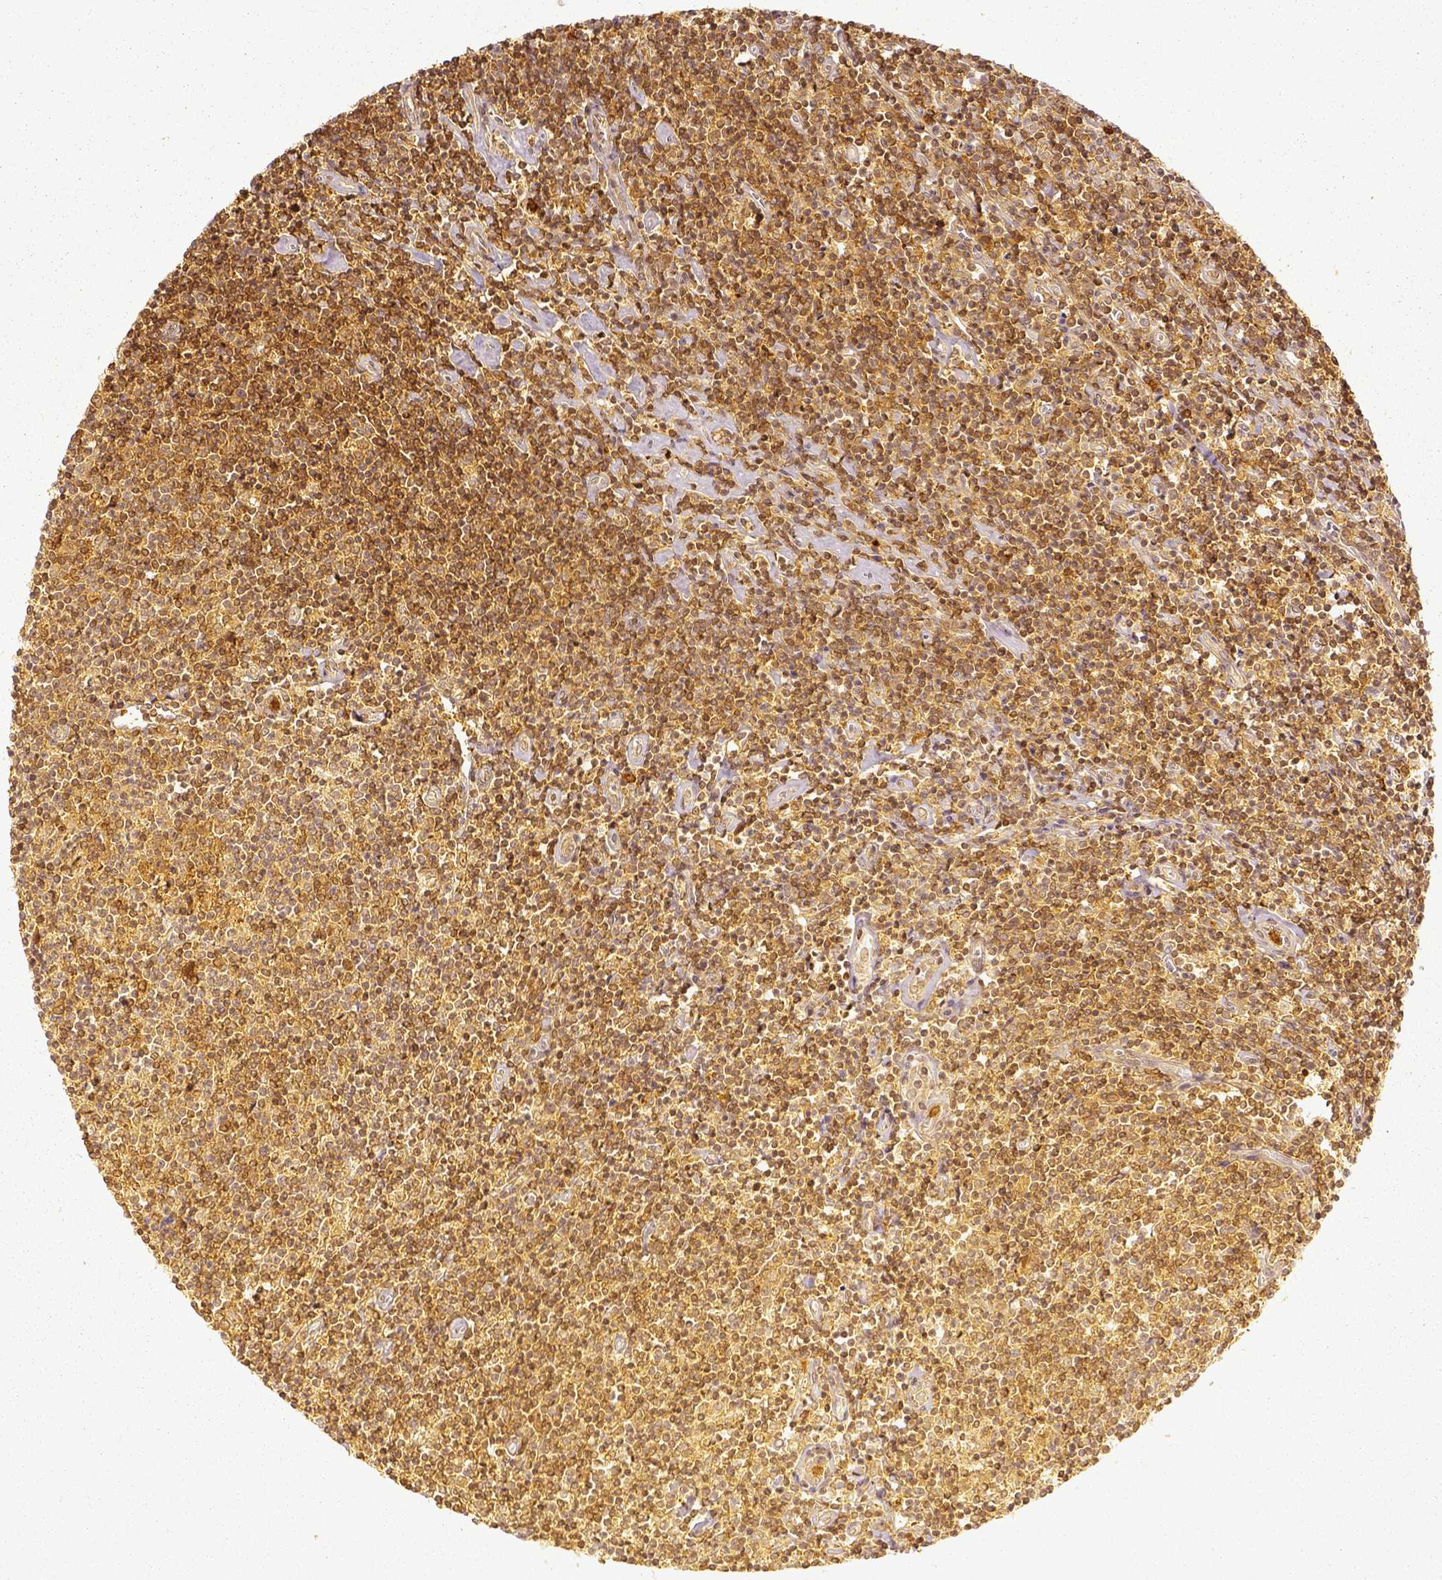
{"staining": {"intensity": "moderate", "quantity": ">75%", "location": "cytoplasmic/membranous"}, "tissue": "lymphoma", "cell_type": "Tumor cells", "image_type": "cancer", "snomed": [{"axis": "morphology", "description": "Hodgkin's disease, NOS"}, {"axis": "topography", "description": "Lymph node"}], "caption": "Human lymphoma stained with a brown dye exhibits moderate cytoplasmic/membranous positive positivity in approximately >75% of tumor cells.", "gene": "GPI", "patient": {"sex": "male", "age": 40}}